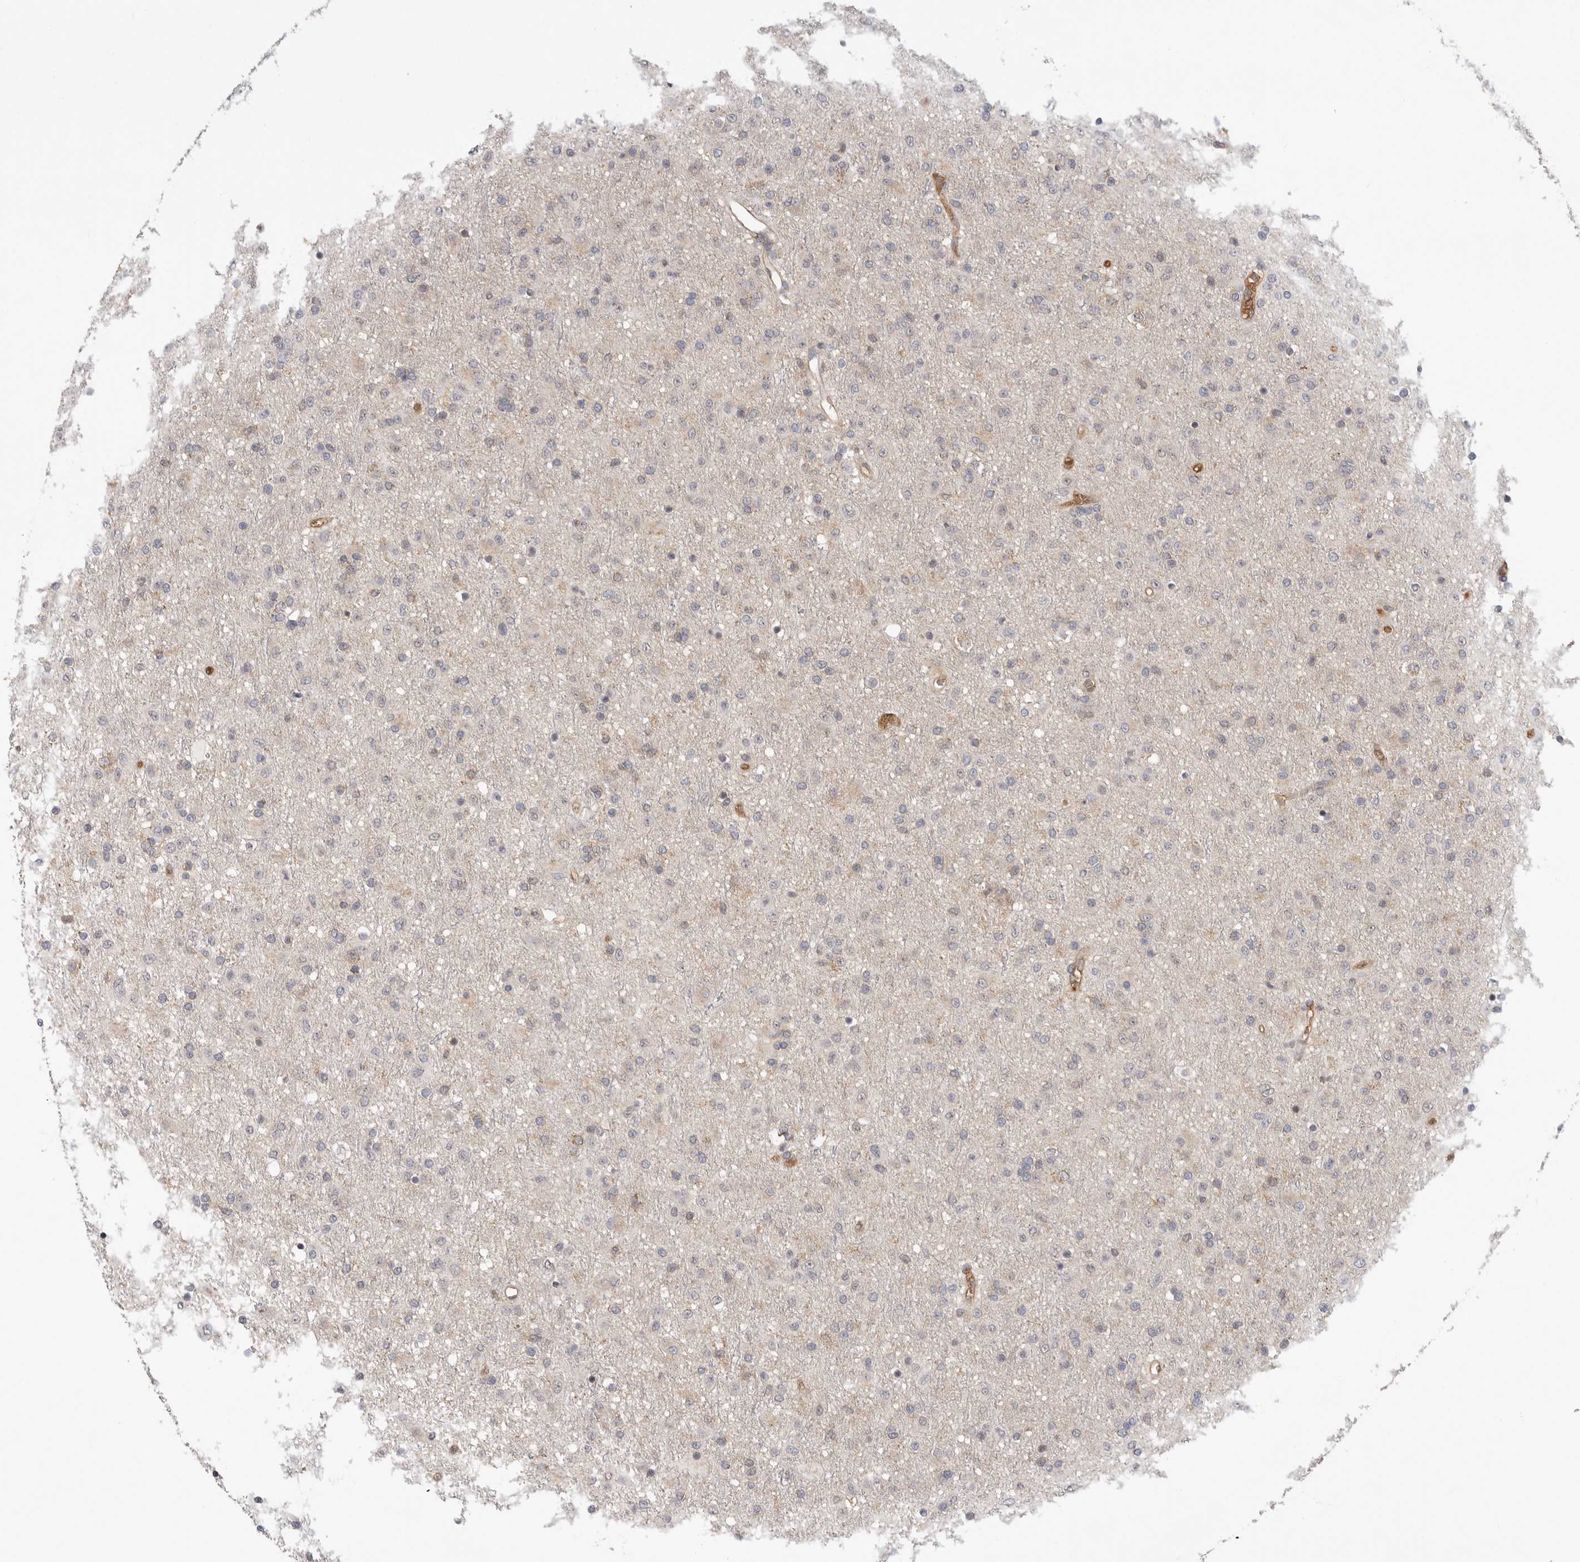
{"staining": {"intensity": "negative", "quantity": "none", "location": "none"}, "tissue": "glioma", "cell_type": "Tumor cells", "image_type": "cancer", "snomed": [{"axis": "morphology", "description": "Glioma, malignant, Low grade"}, {"axis": "topography", "description": "Brain"}], "caption": "Micrograph shows no protein positivity in tumor cells of glioma tissue.", "gene": "CDC42BPB", "patient": {"sex": "male", "age": 65}}